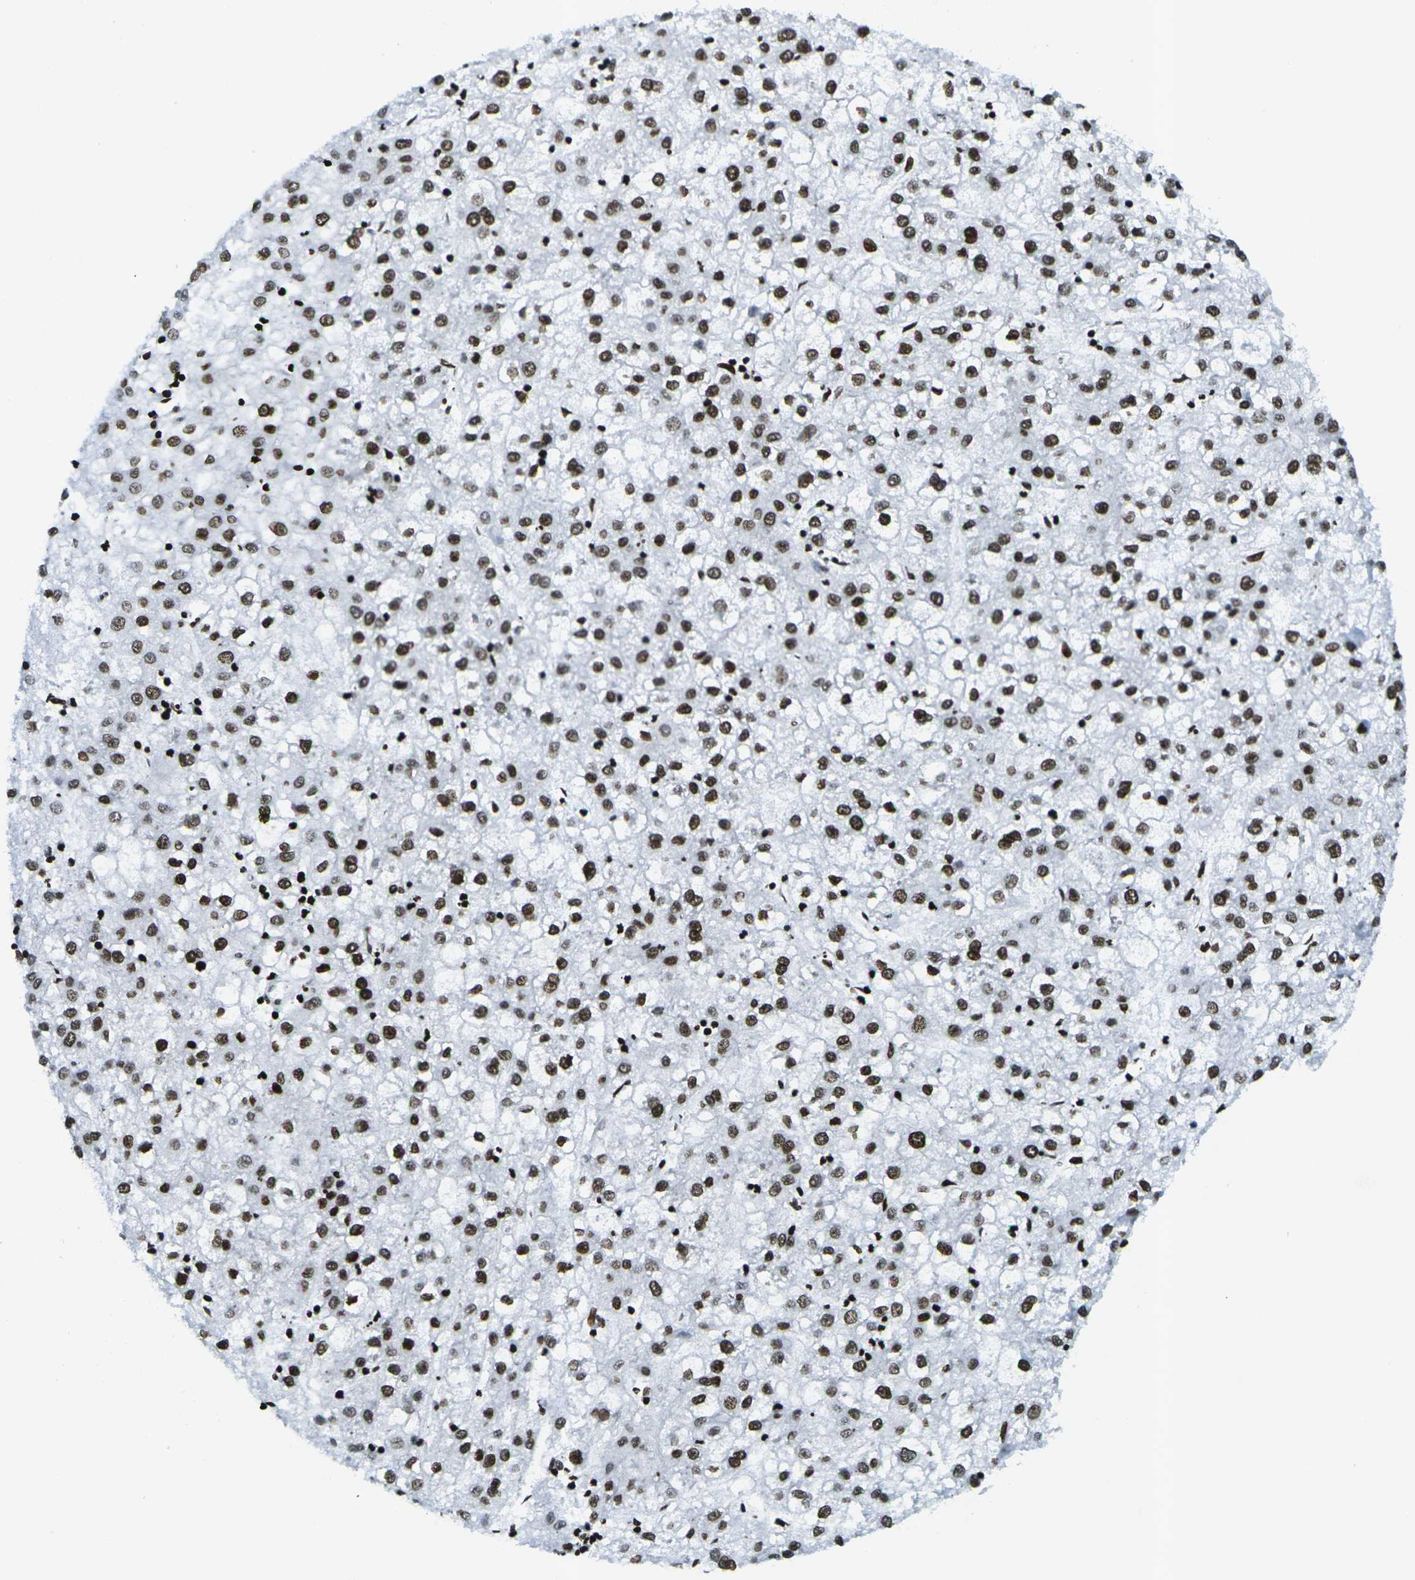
{"staining": {"intensity": "moderate", "quantity": ">75%", "location": "nuclear"}, "tissue": "liver cancer", "cell_type": "Tumor cells", "image_type": "cancer", "snomed": [{"axis": "morphology", "description": "Carcinoma, Hepatocellular, NOS"}, {"axis": "topography", "description": "Liver"}], "caption": "Immunohistochemical staining of liver cancer (hepatocellular carcinoma) reveals medium levels of moderate nuclear protein expression in about >75% of tumor cells. (IHC, brightfield microscopy, high magnification).", "gene": "H3-3A", "patient": {"sex": "male", "age": 72}}